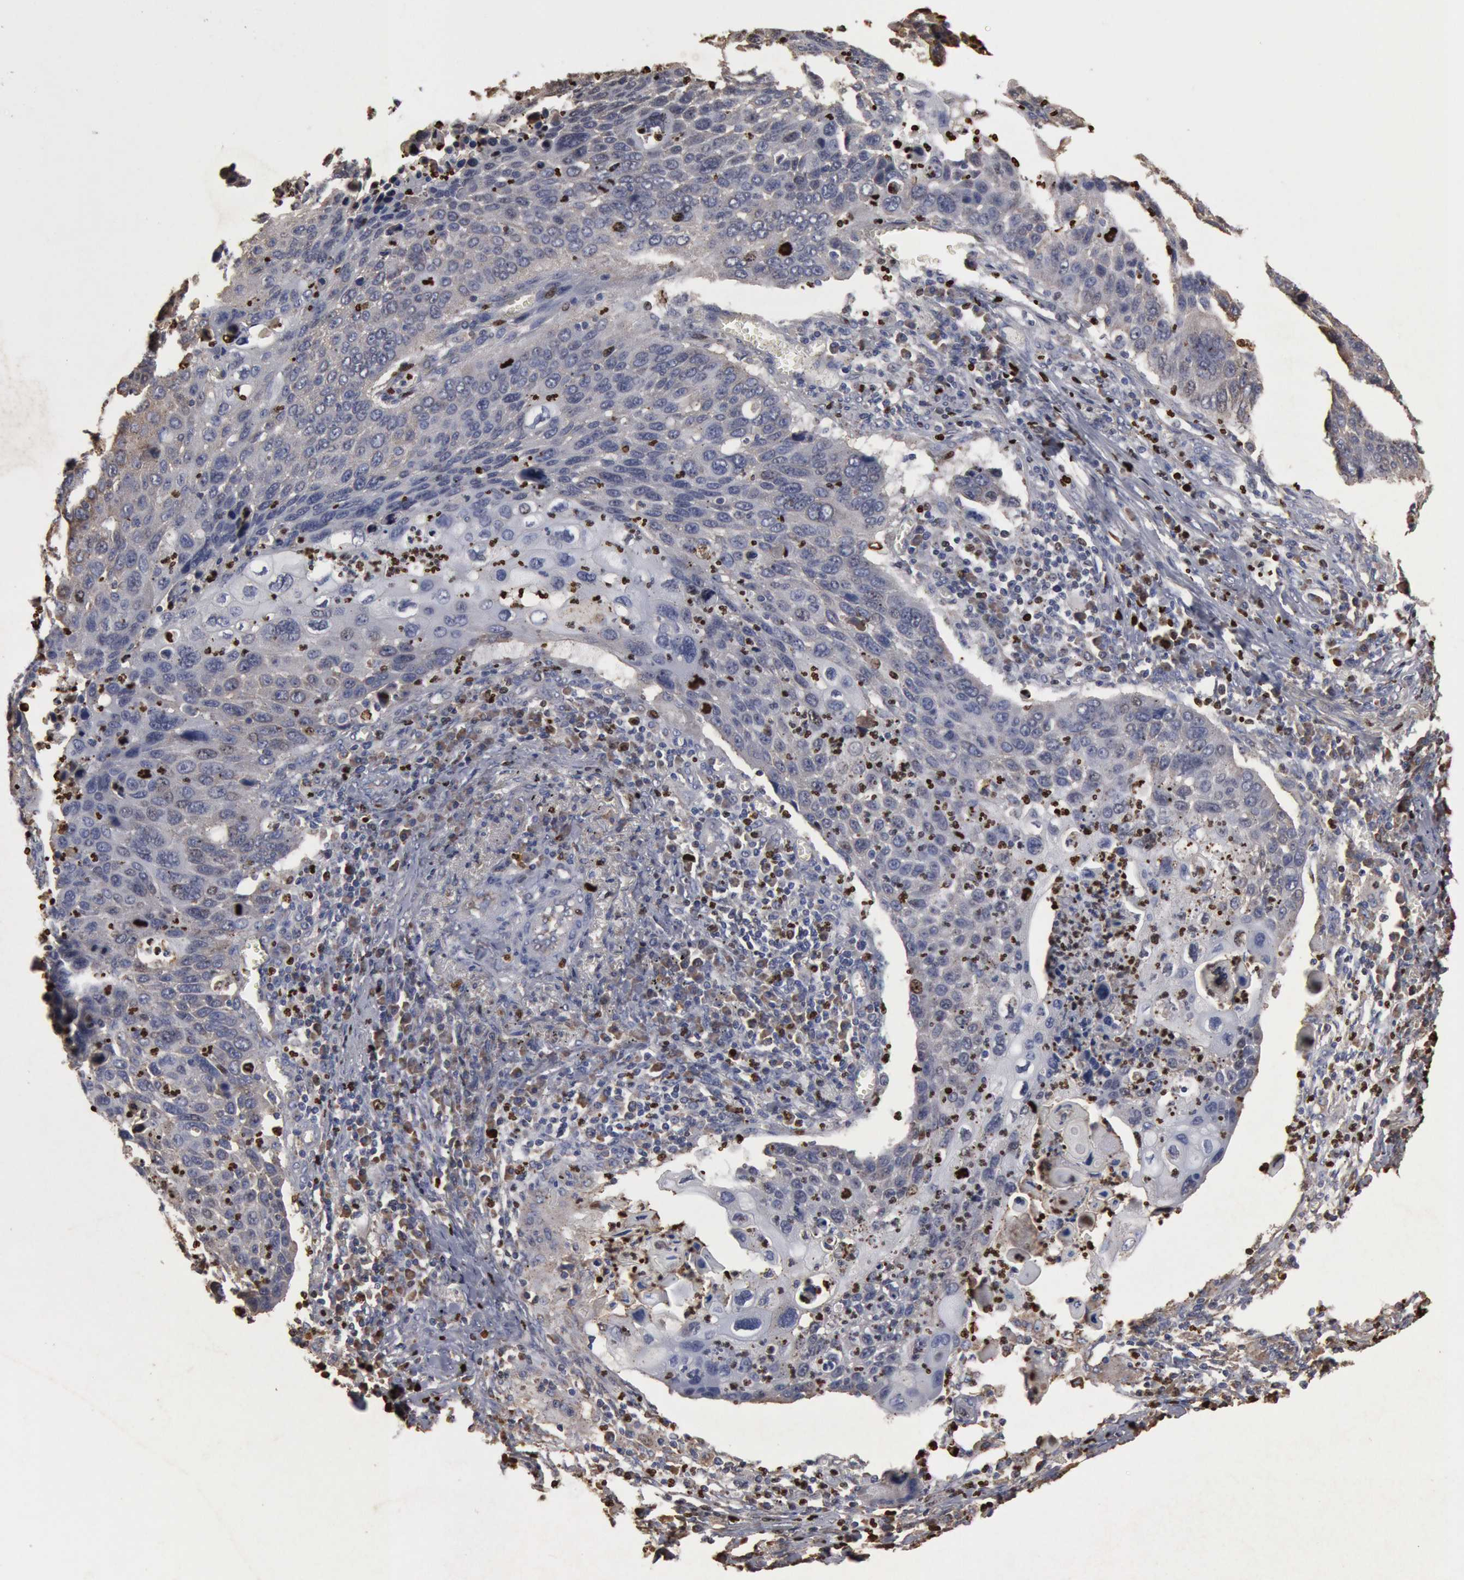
{"staining": {"intensity": "weak", "quantity": "<25%", "location": "cytoplasmic/membranous,nuclear"}, "tissue": "lung cancer", "cell_type": "Tumor cells", "image_type": "cancer", "snomed": [{"axis": "morphology", "description": "Squamous cell carcinoma, NOS"}, {"axis": "topography", "description": "Lung"}], "caption": "Lung cancer (squamous cell carcinoma) was stained to show a protein in brown. There is no significant expression in tumor cells. The staining was performed using DAB (3,3'-diaminobenzidine) to visualize the protein expression in brown, while the nuclei were stained in blue with hematoxylin (Magnification: 20x).", "gene": "FOXA2", "patient": {"sex": "male", "age": 68}}